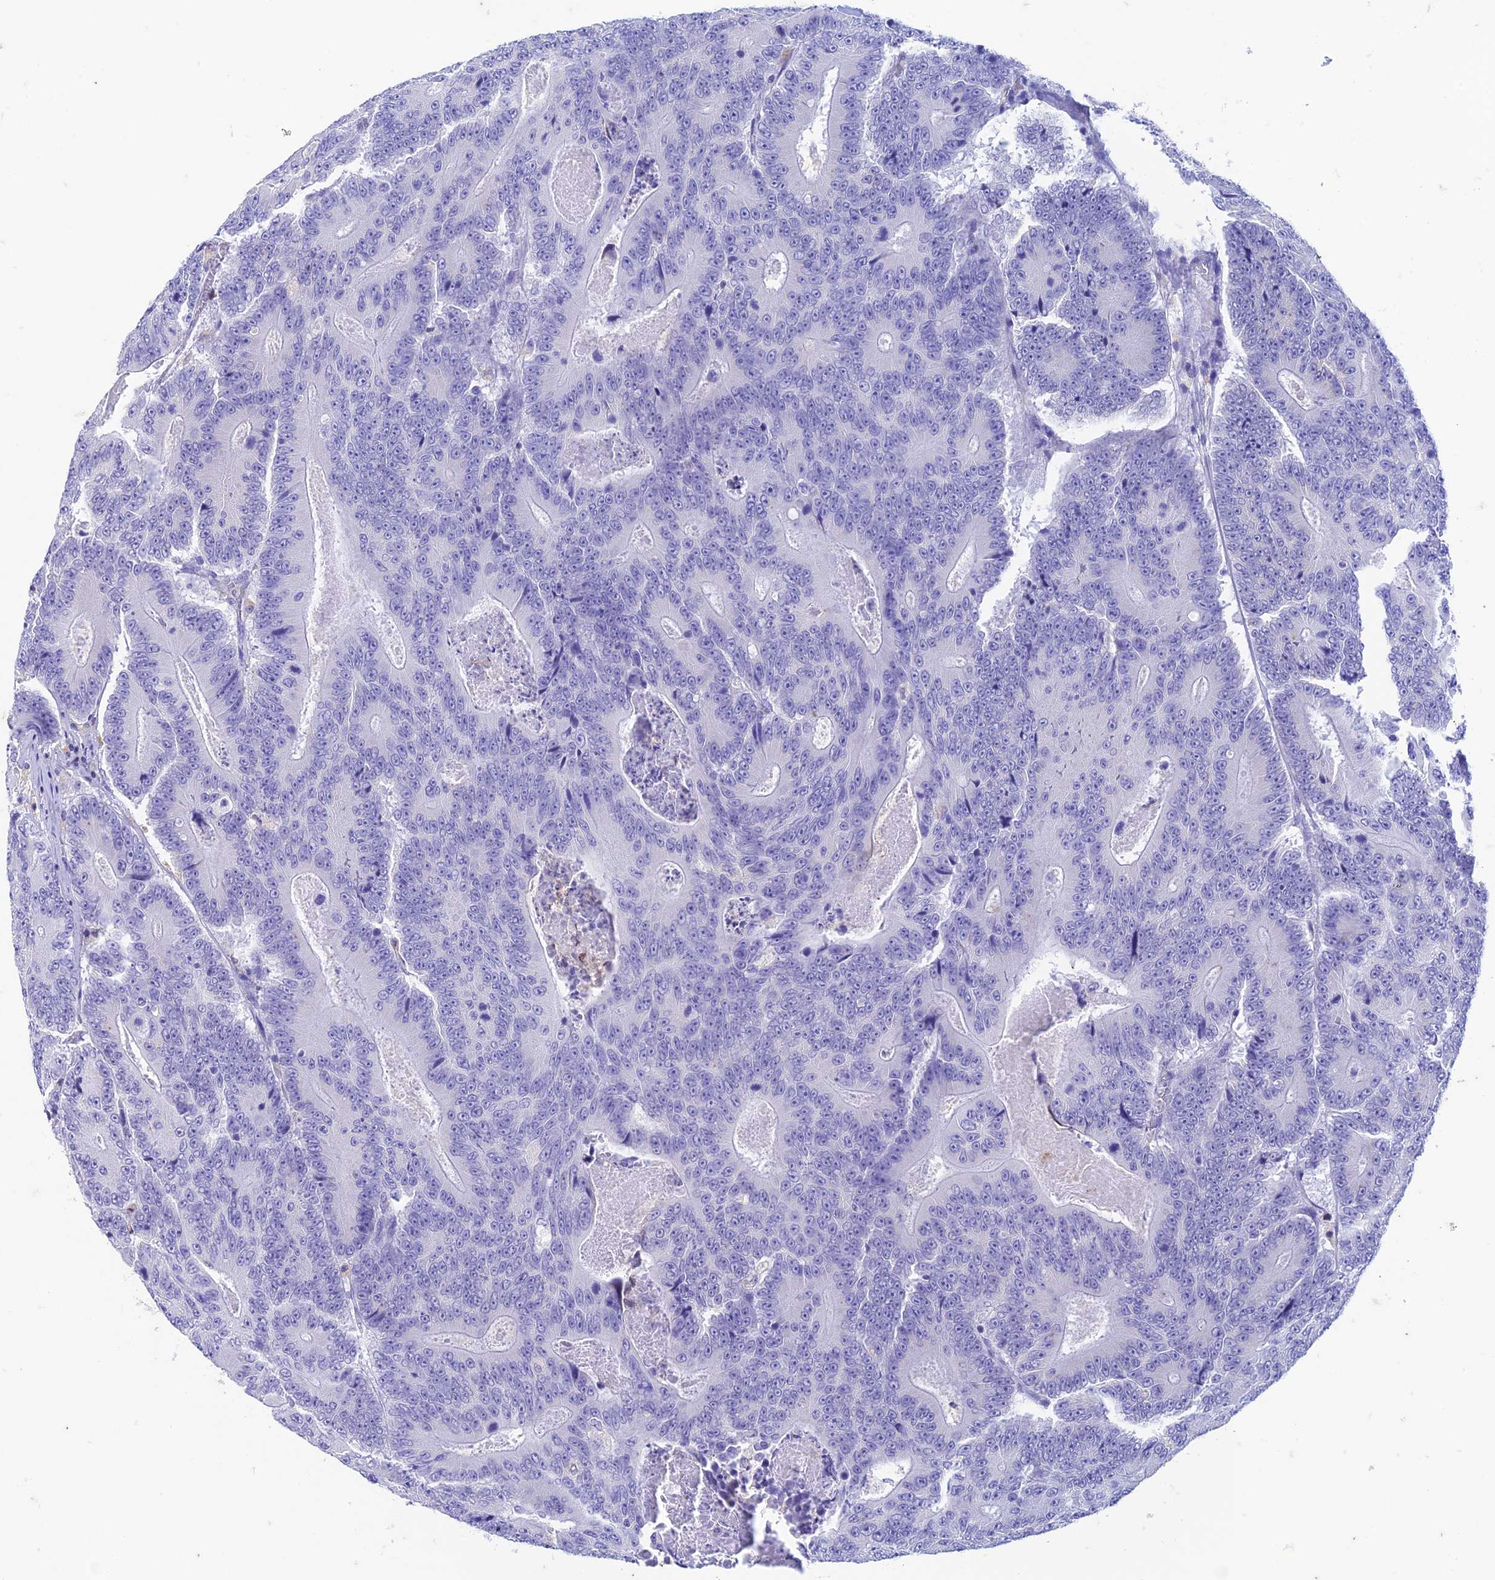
{"staining": {"intensity": "negative", "quantity": "none", "location": "none"}, "tissue": "colorectal cancer", "cell_type": "Tumor cells", "image_type": "cancer", "snomed": [{"axis": "morphology", "description": "Adenocarcinoma, NOS"}, {"axis": "topography", "description": "Colon"}], "caption": "Immunohistochemistry of human colorectal cancer (adenocarcinoma) displays no positivity in tumor cells.", "gene": "FGF7", "patient": {"sex": "male", "age": 83}}